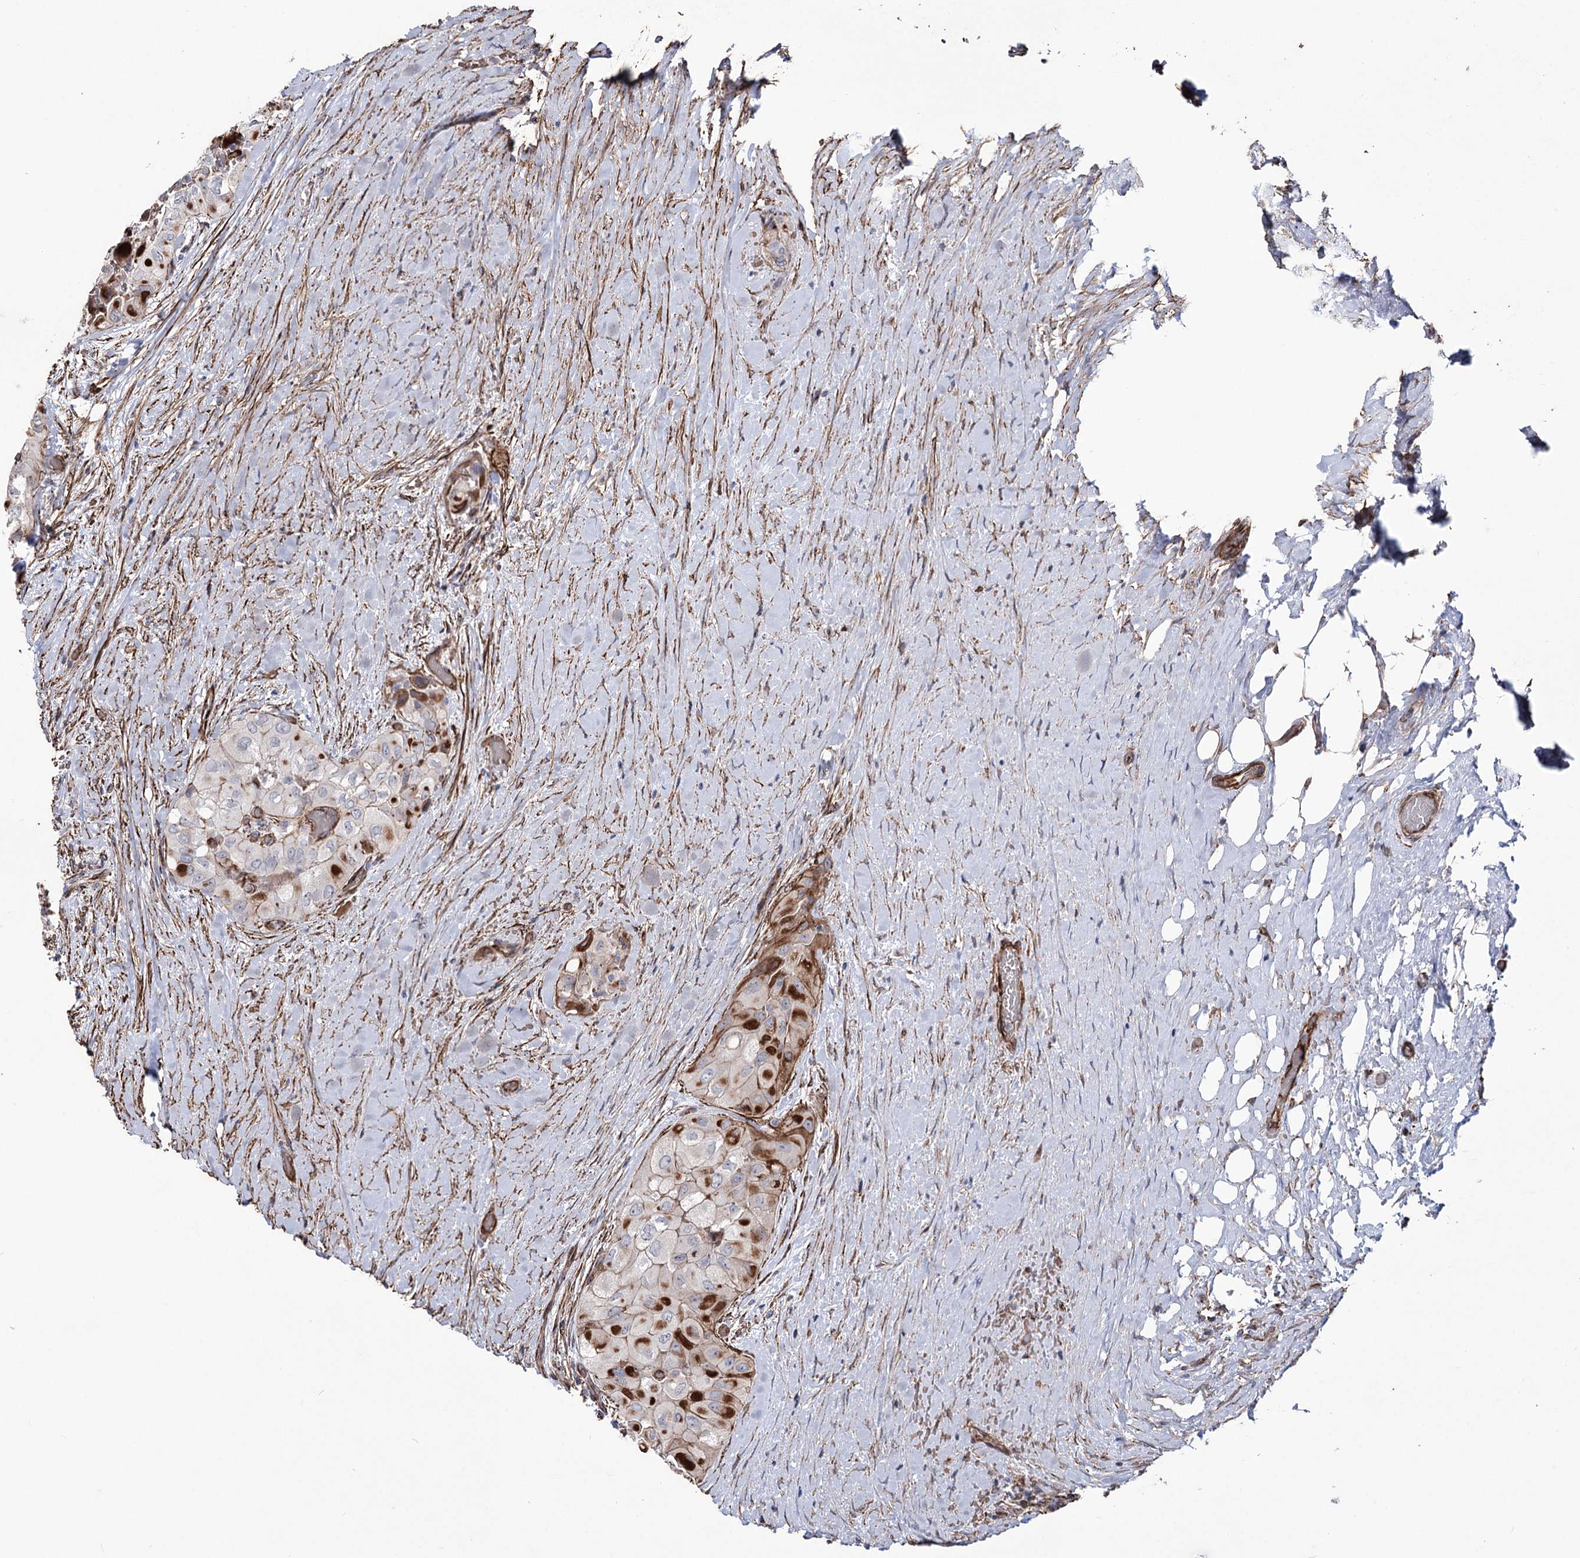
{"staining": {"intensity": "strong", "quantity": "<25%", "location": "cytoplasmic/membranous"}, "tissue": "thyroid cancer", "cell_type": "Tumor cells", "image_type": "cancer", "snomed": [{"axis": "morphology", "description": "Papillary adenocarcinoma, NOS"}, {"axis": "topography", "description": "Thyroid gland"}], "caption": "This is a histology image of immunohistochemistry (IHC) staining of thyroid papillary adenocarcinoma, which shows strong staining in the cytoplasmic/membranous of tumor cells.", "gene": "ARHGAP20", "patient": {"sex": "female", "age": 59}}